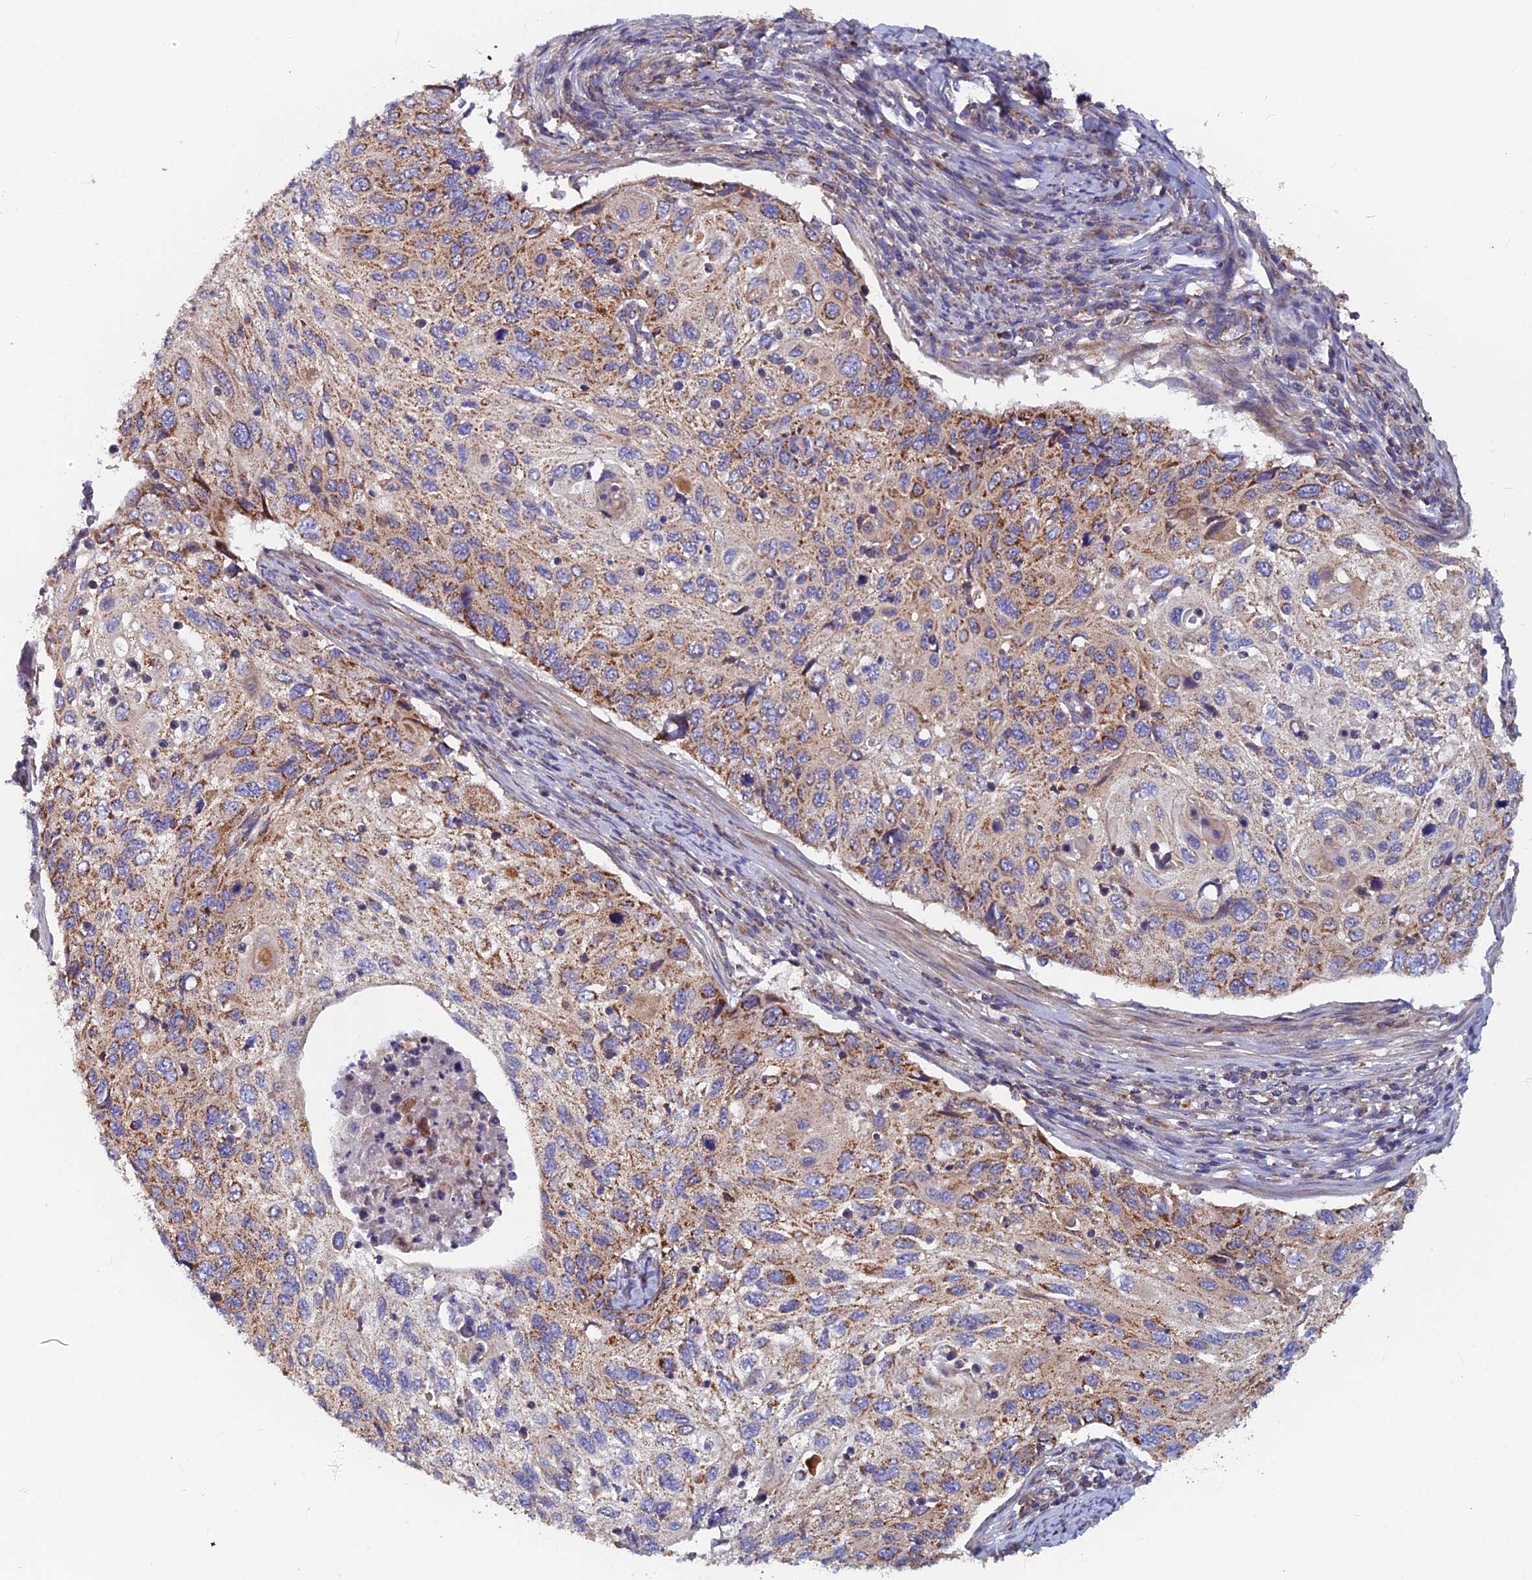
{"staining": {"intensity": "moderate", "quantity": "25%-75%", "location": "cytoplasmic/membranous"}, "tissue": "cervical cancer", "cell_type": "Tumor cells", "image_type": "cancer", "snomed": [{"axis": "morphology", "description": "Squamous cell carcinoma, NOS"}, {"axis": "topography", "description": "Cervix"}], "caption": "An immunohistochemistry histopathology image of neoplastic tissue is shown. Protein staining in brown highlights moderate cytoplasmic/membranous positivity in cervical cancer (squamous cell carcinoma) within tumor cells.", "gene": "MRPS9", "patient": {"sex": "female", "age": 70}}